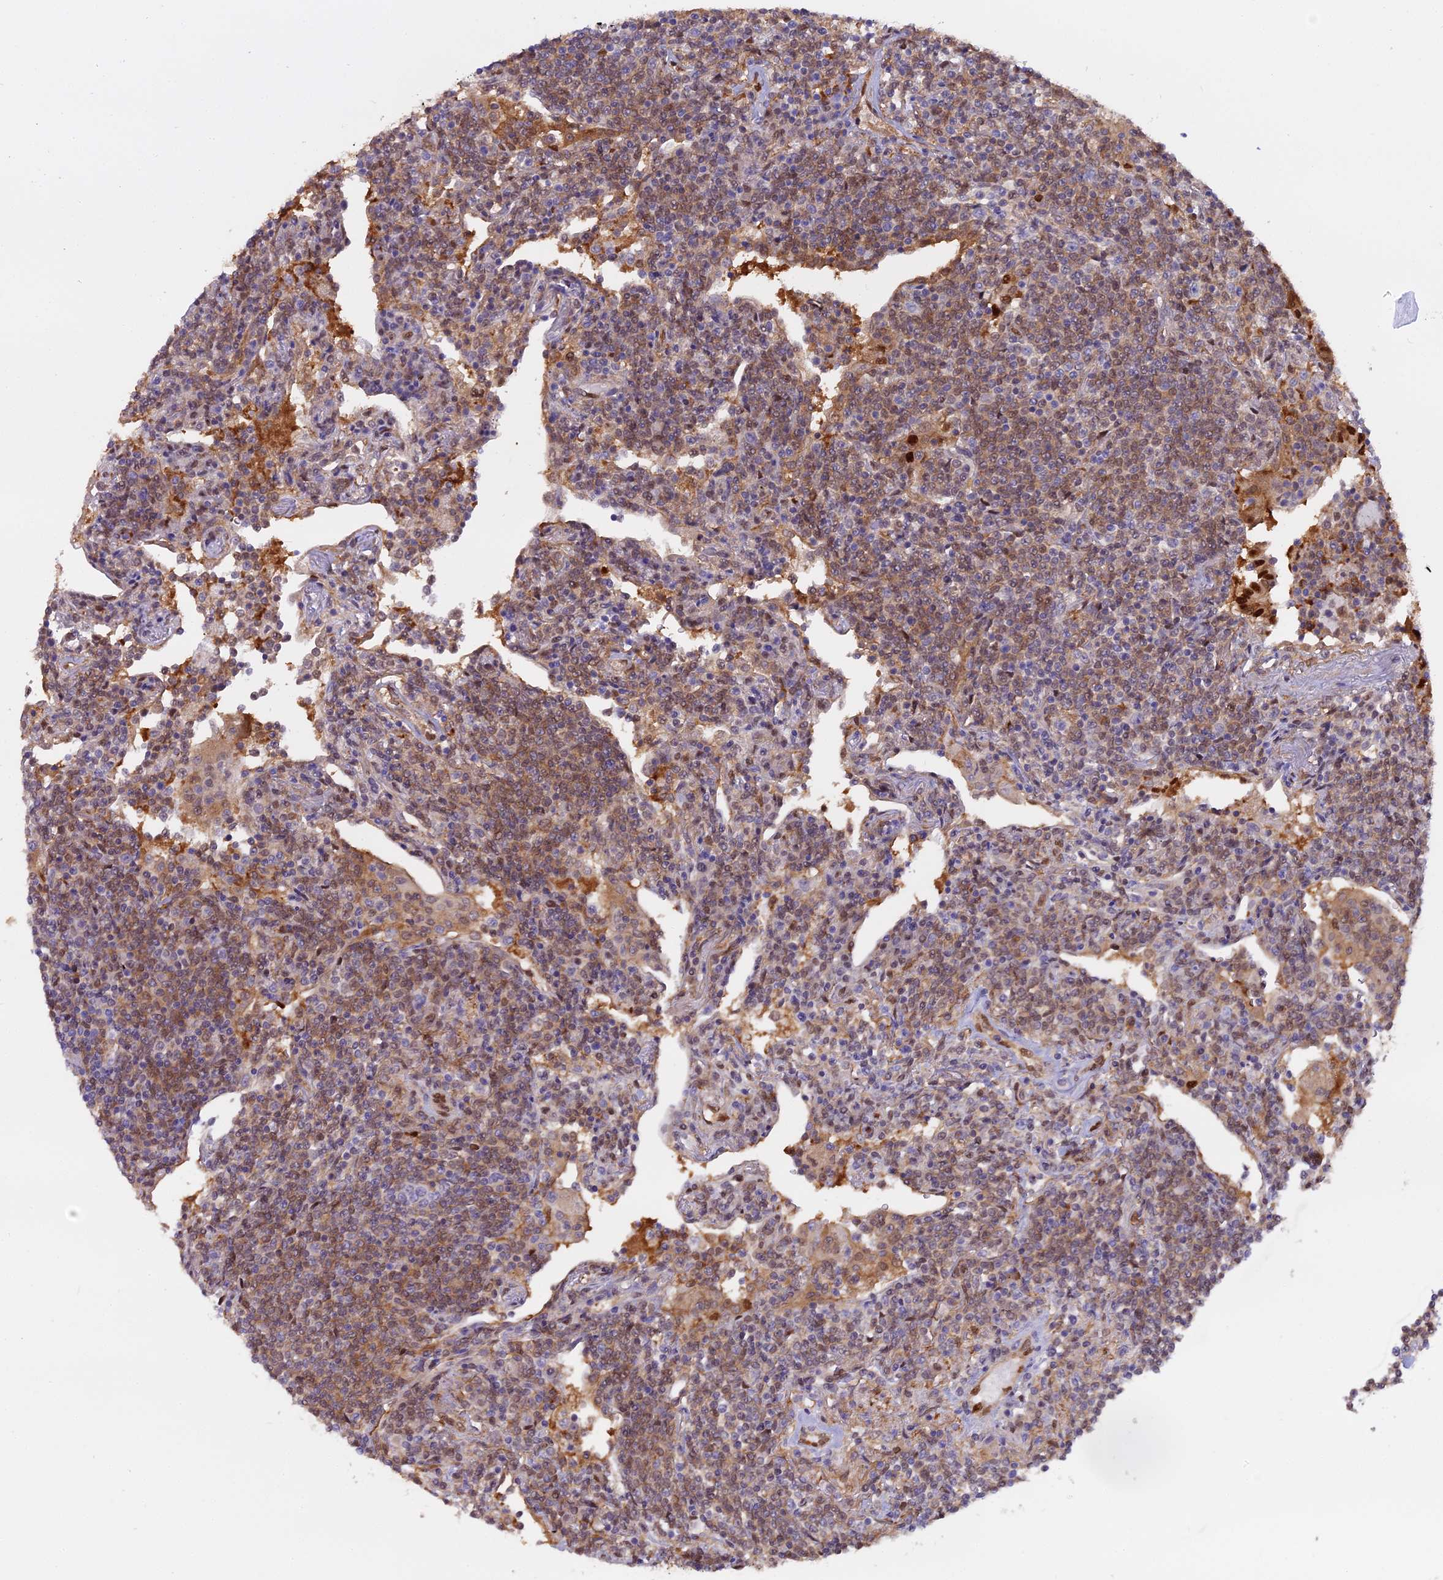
{"staining": {"intensity": "moderate", "quantity": ">75%", "location": "cytoplasmic/membranous,nuclear"}, "tissue": "lymphoma", "cell_type": "Tumor cells", "image_type": "cancer", "snomed": [{"axis": "morphology", "description": "Malignant lymphoma, non-Hodgkin's type, Low grade"}, {"axis": "topography", "description": "Lung"}], "caption": "Immunohistochemical staining of human lymphoma shows medium levels of moderate cytoplasmic/membranous and nuclear protein positivity in about >75% of tumor cells. Immunohistochemistry (ihc) stains the protein in brown and the nuclei are stained blue.", "gene": "NPEPL1", "patient": {"sex": "female", "age": 71}}